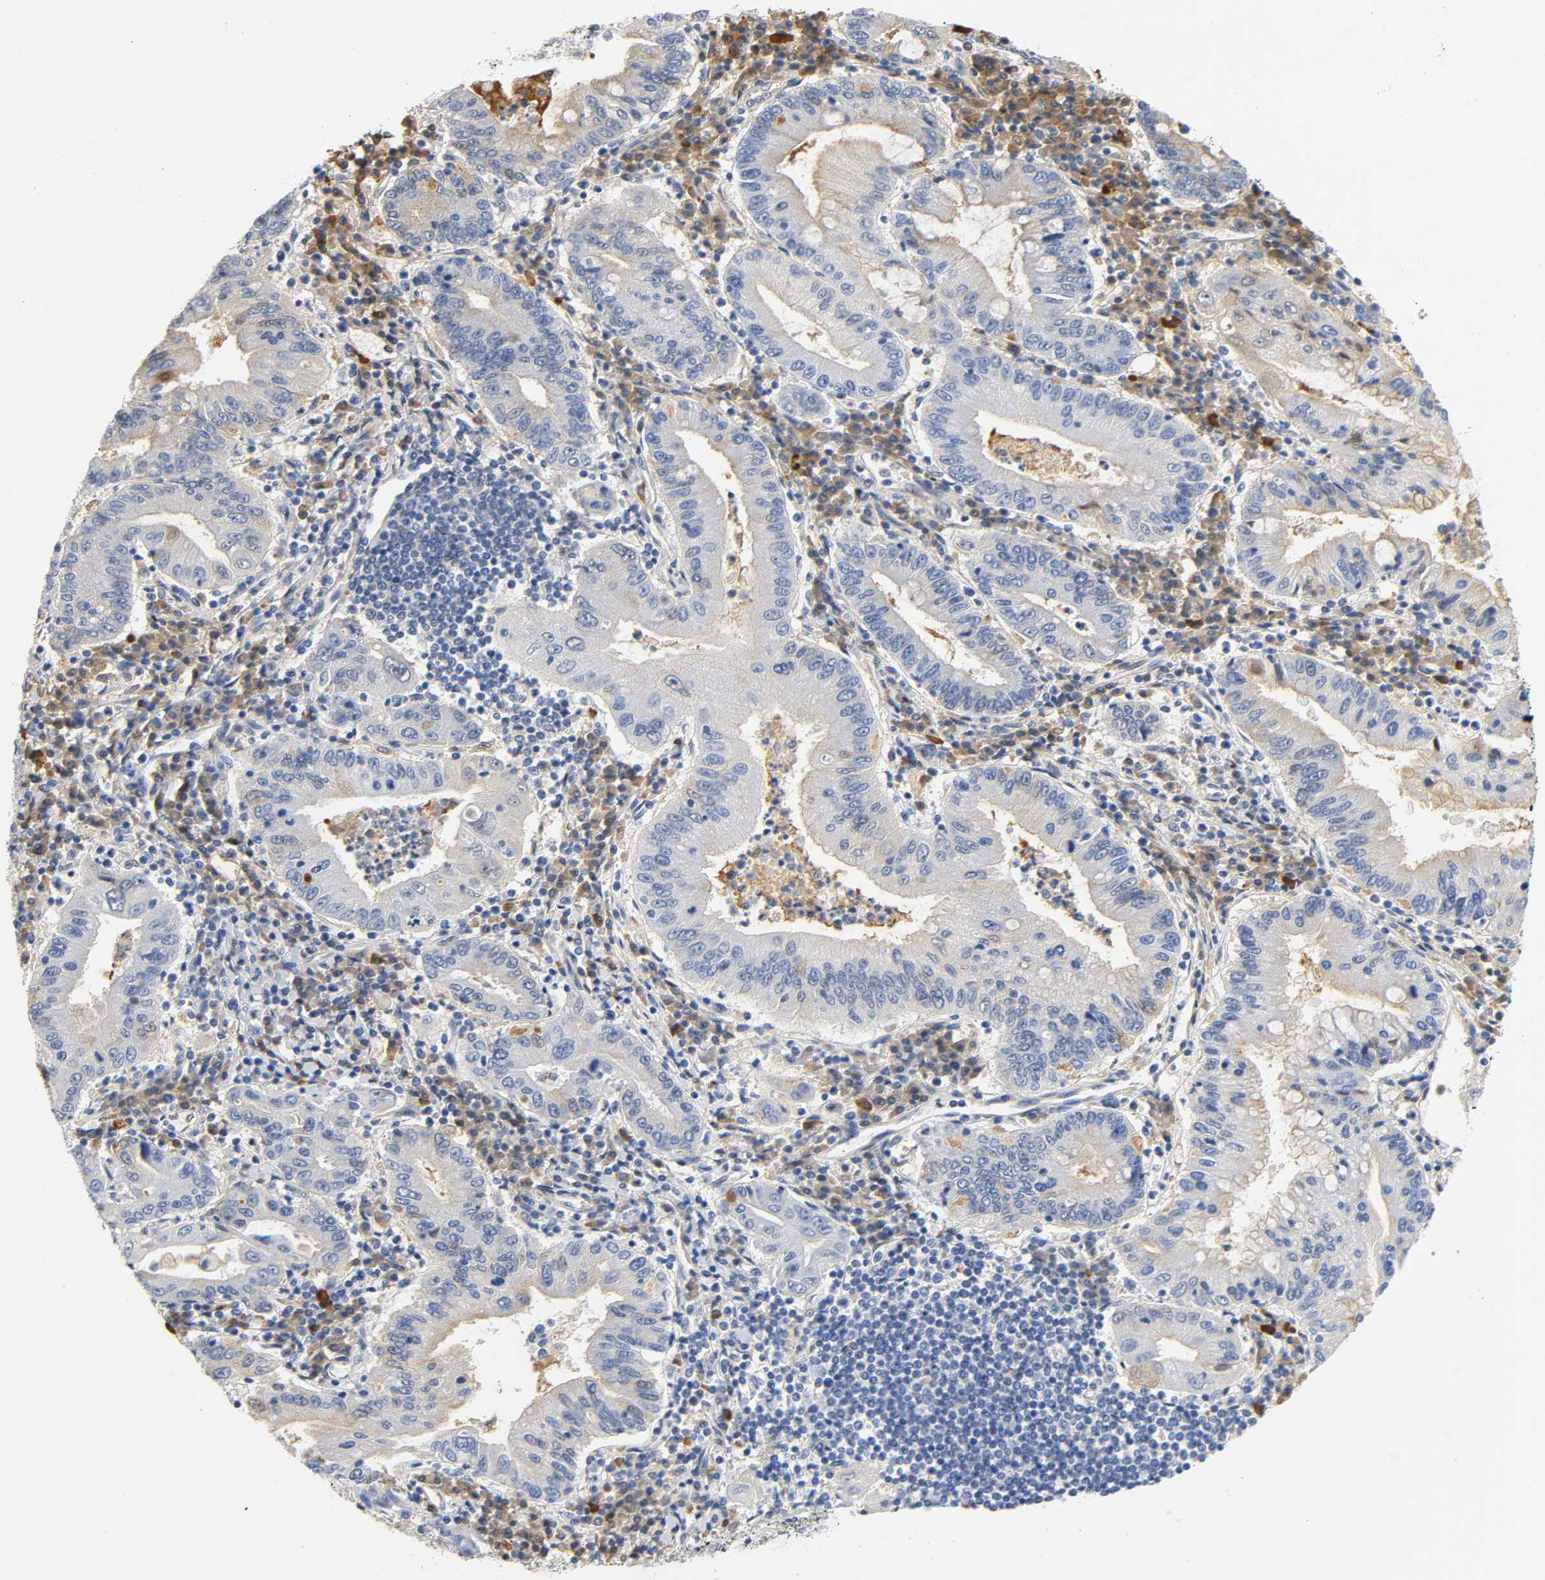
{"staining": {"intensity": "weak", "quantity": "<25%", "location": "cytoplasmic/membranous"}, "tissue": "stomach cancer", "cell_type": "Tumor cells", "image_type": "cancer", "snomed": [{"axis": "morphology", "description": "Normal tissue, NOS"}, {"axis": "morphology", "description": "Adenocarcinoma, NOS"}, {"axis": "topography", "description": "Esophagus"}, {"axis": "topography", "description": "Stomach, upper"}, {"axis": "topography", "description": "Peripheral nerve tissue"}], "caption": "Immunohistochemistry (IHC) photomicrograph of neoplastic tissue: human stomach cancer stained with DAB shows no significant protein positivity in tumor cells. (DAB (3,3'-diaminobenzidine) IHC, high magnification).", "gene": "TNC", "patient": {"sex": "male", "age": 62}}